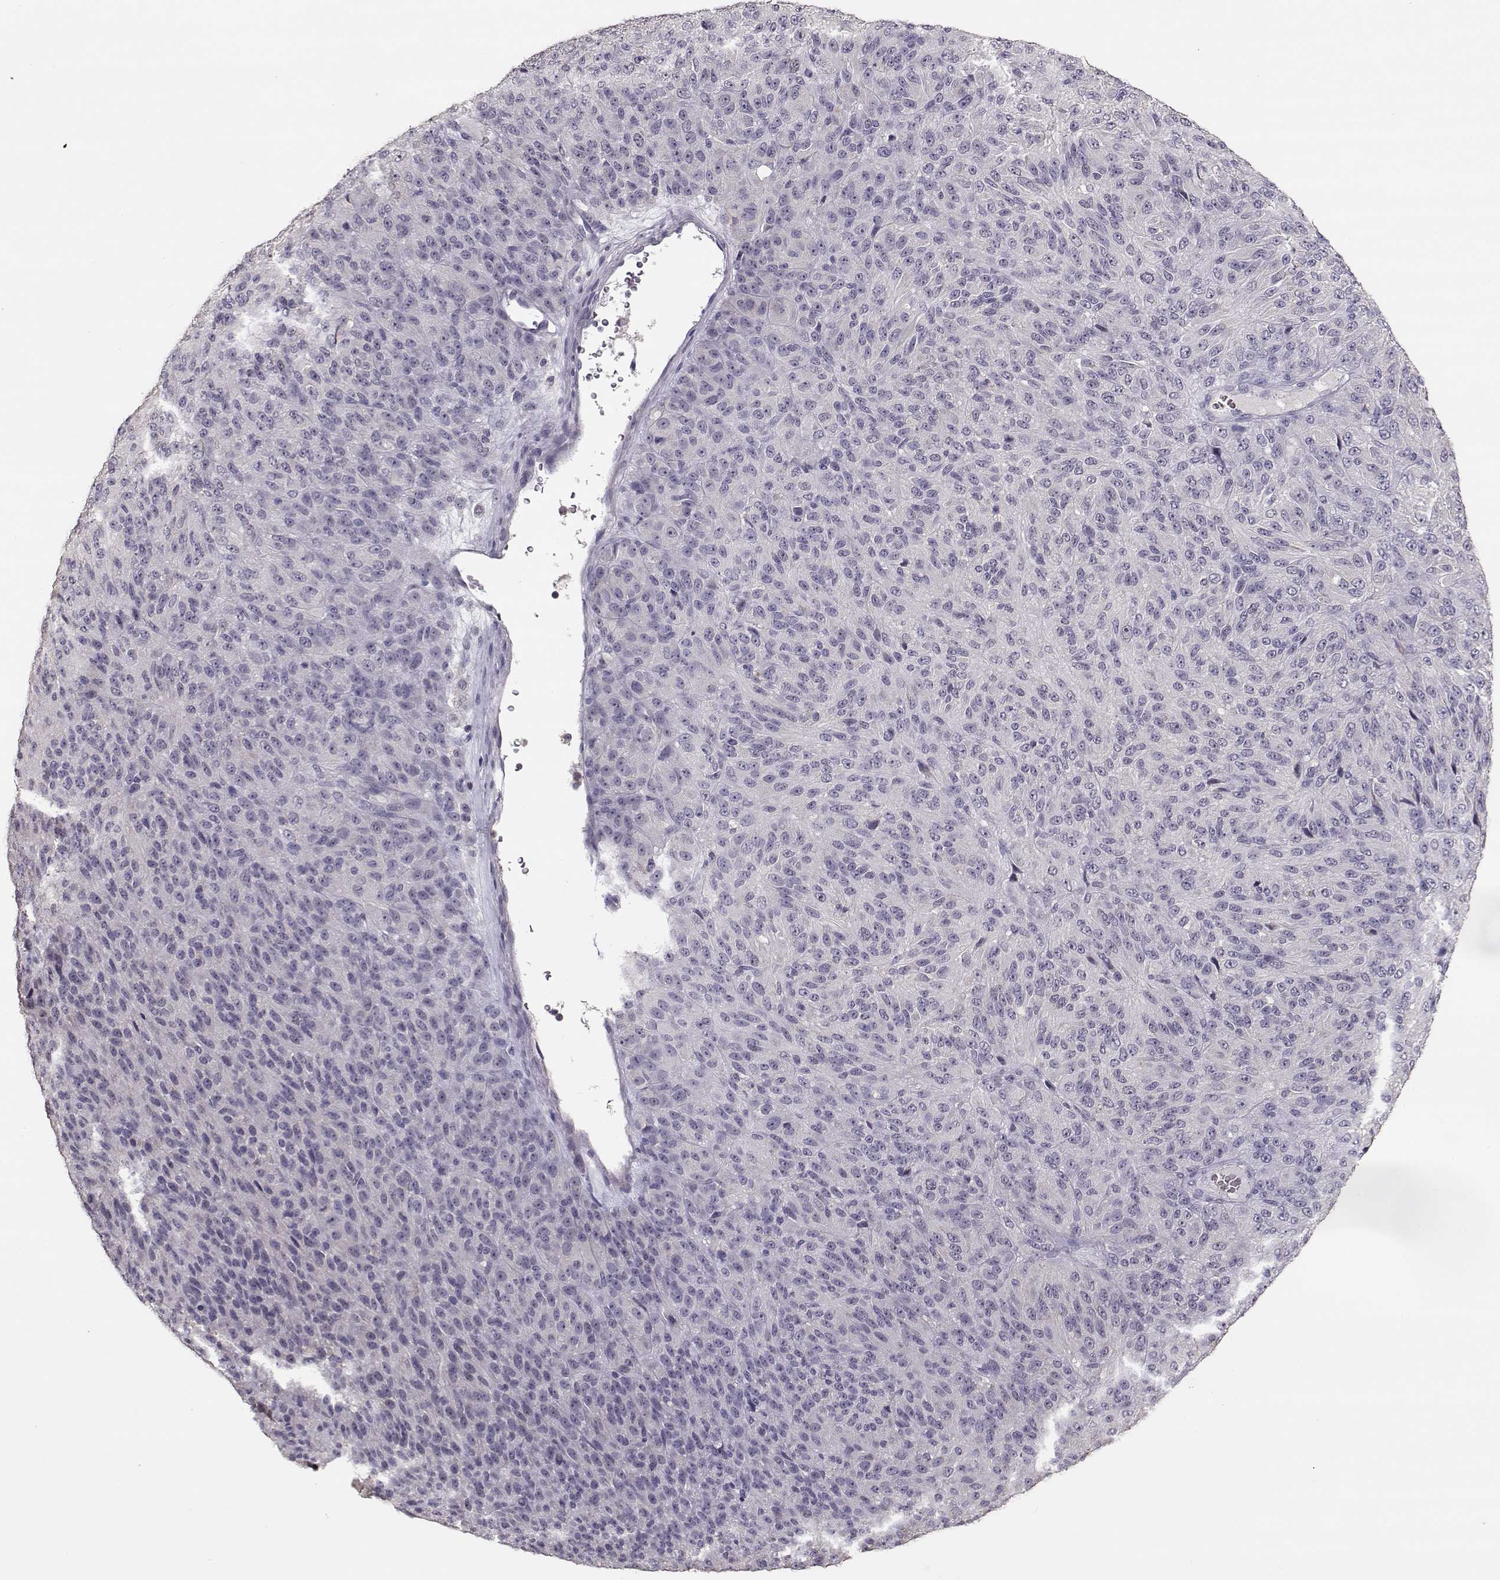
{"staining": {"intensity": "negative", "quantity": "none", "location": "none"}, "tissue": "melanoma", "cell_type": "Tumor cells", "image_type": "cancer", "snomed": [{"axis": "morphology", "description": "Malignant melanoma, Metastatic site"}, {"axis": "topography", "description": "Brain"}], "caption": "Human melanoma stained for a protein using IHC exhibits no expression in tumor cells.", "gene": "UROC1", "patient": {"sex": "female", "age": 56}}